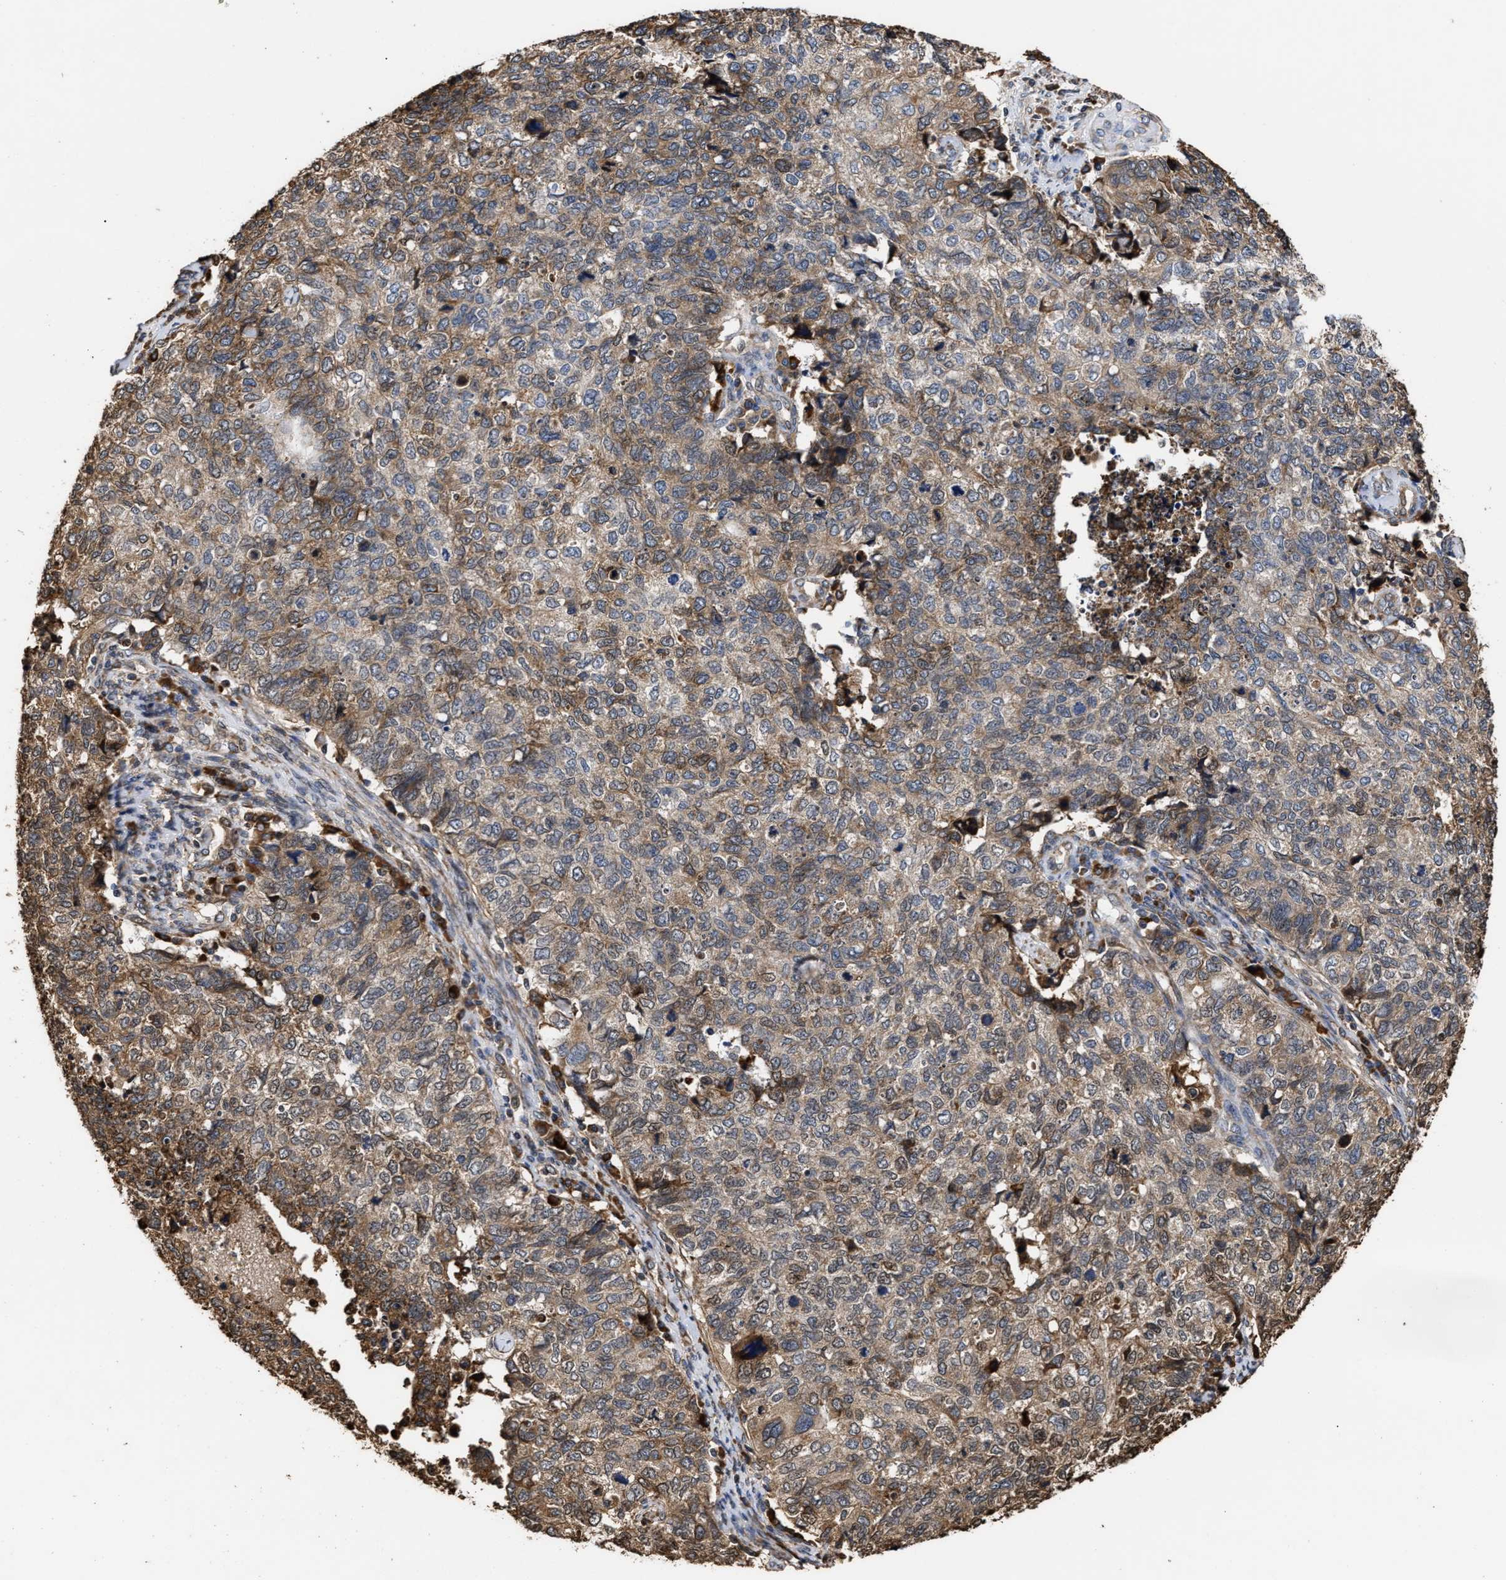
{"staining": {"intensity": "moderate", "quantity": "25%-75%", "location": "cytoplasmic/membranous"}, "tissue": "cervical cancer", "cell_type": "Tumor cells", "image_type": "cancer", "snomed": [{"axis": "morphology", "description": "Squamous cell carcinoma, NOS"}, {"axis": "topography", "description": "Cervix"}], "caption": "This photomicrograph reveals immunohistochemistry staining of human cervical squamous cell carcinoma, with medium moderate cytoplasmic/membranous staining in approximately 25%-75% of tumor cells.", "gene": "GOSR1", "patient": {"sex": "female", "age": 63}}